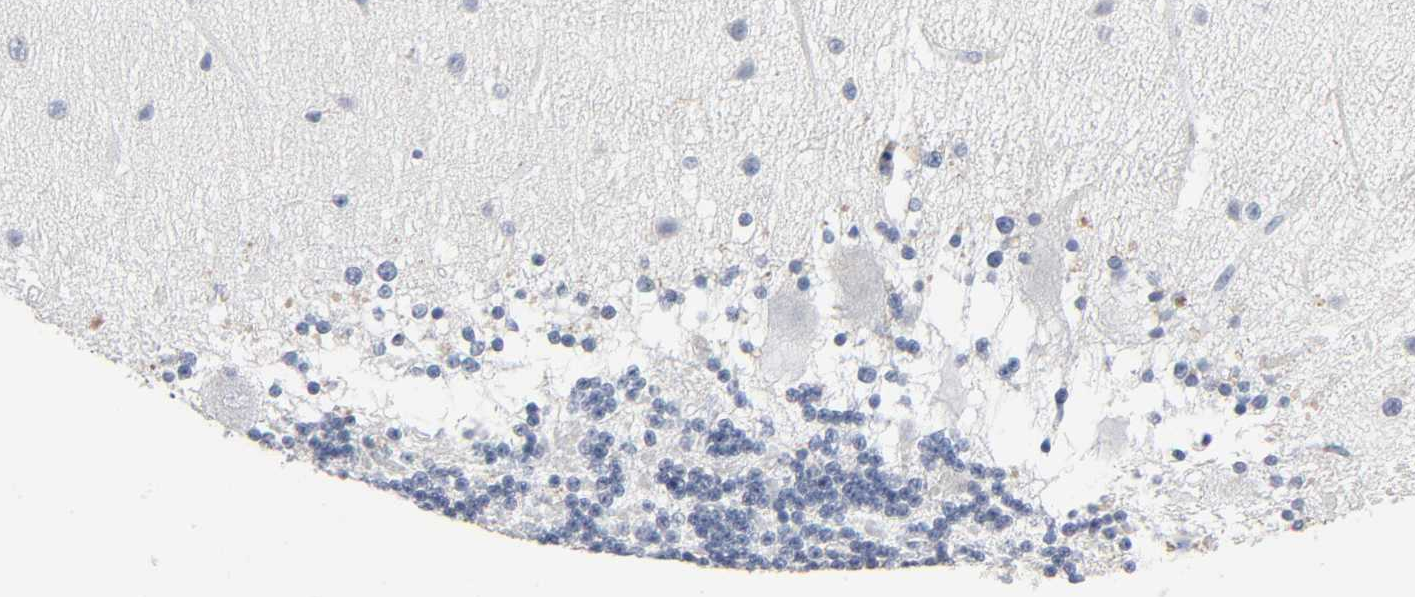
{"staining": {"intensity": "negative", "quantity": "none", "location": "none"}, "tissue": "cerebellum", "cell_type": "Cells in granular layer", "image_type": "normal", "snomed": [{"axis": "morphology", "description": "Normal tissue, NOS"}, {"axis": "topography", "description": "Cerebellum"}], "caption": "High magnification brightfield microscopy of unremarkable cerebellum stained with DAB (brown) and counterstained with hematoxylin (blue): cells in granular layer show no significant positivity. Nuclei are stained in blue.", "gene": "FBLN5", "patient": {"sex": "female", "age": 54}}